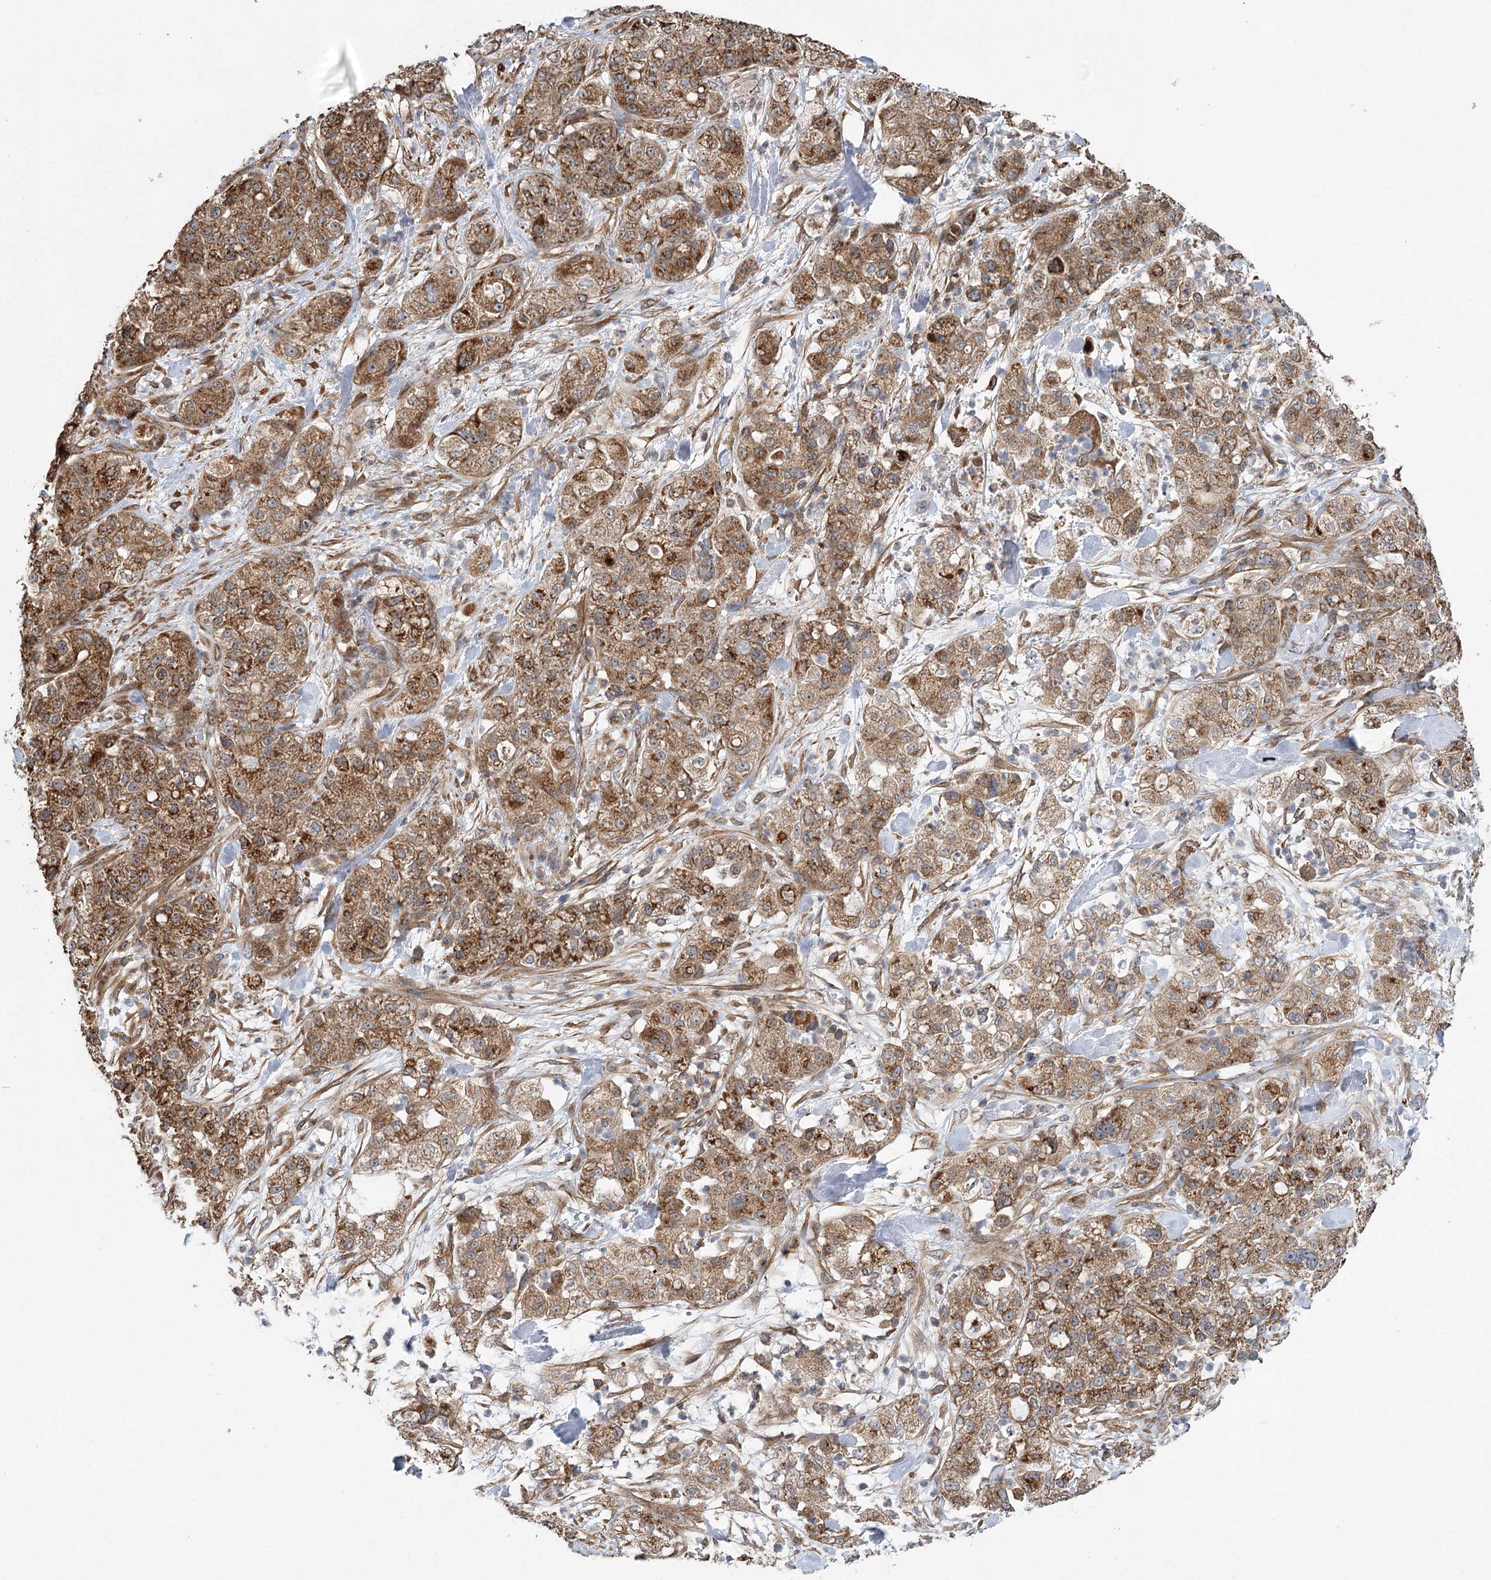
{"staining": {"intensity": "strong", "quantity": ">75%", "location": "cytoplasmic/membranous"}, "tissue": "pancreatic cancer", "cell_type": "Tumor cells", "image_type": "cancer", "snomed": [{"axis": "morphology", "description": "Adenocarcinoma, NOS"}, {"axis": "topography", "description": "Pancreas"}], "caption": "Adenocarcinoma (pancreatic) was stained to show a protein in brown. There is high levels of strong cytoplasmic/membranous expression in about >75% of tumor cells. (DAB (3,3'-diaminobenzidine) = brown stain, brightfield microscopy at high magnification).", "gene": "RWDD4", "patient": {"sex": "female", "age": 78}}